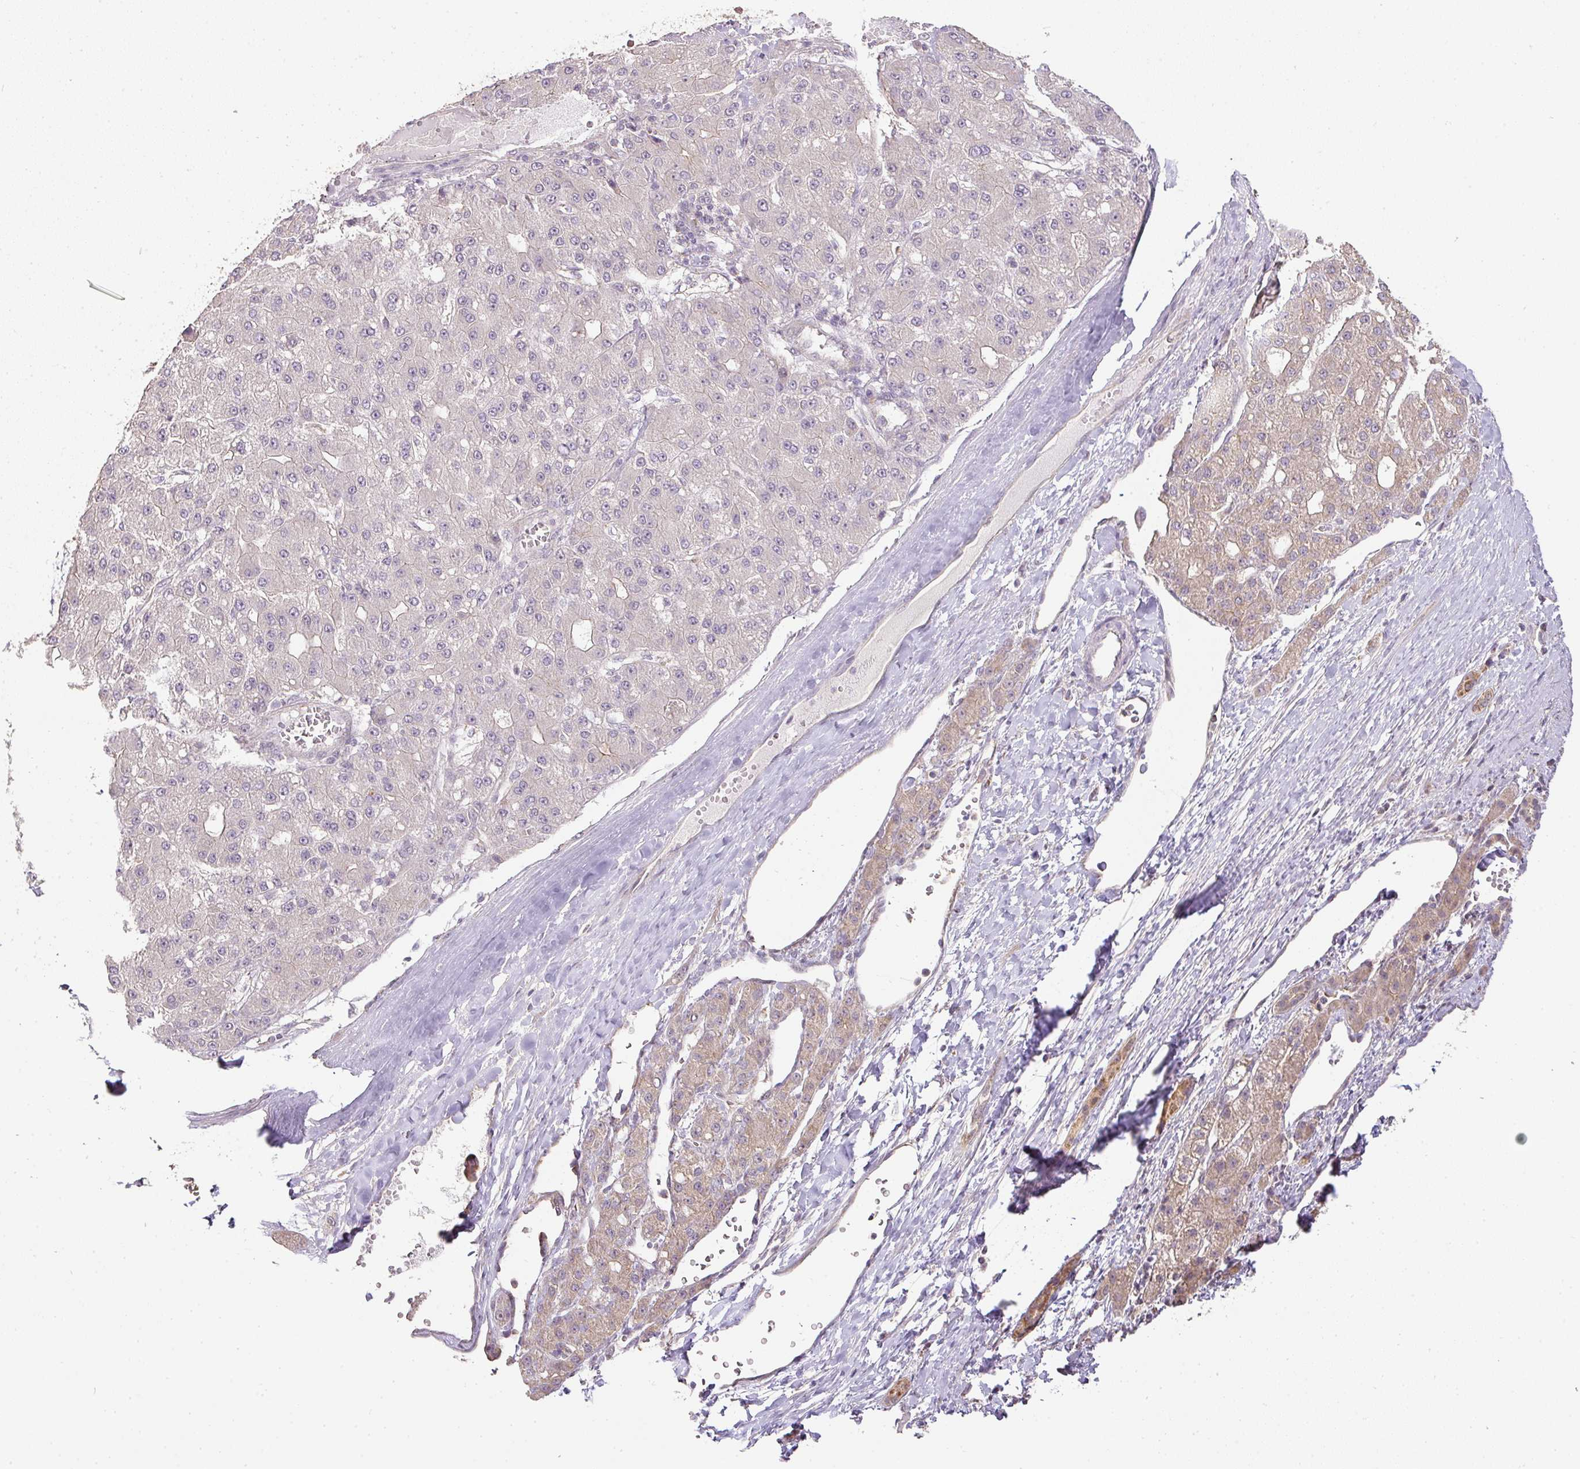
{"staining": {"intensity": "negative", "quantity": "none", "location": "none"}, "tissue": "liver cancer", "cell_type": "Tumor cells", "image_type": "cancer", "snomed": [{"axis": "morphology", "description": "Carcinoma, Hepatocellular, NOS"}, {"axis": "topography", "description": "Liver"}], "caption": "Immunohistochemical staining of human hepatocellular carcinoma (liver) reveals no significant staining in tumor cells.", "gene": "MYOM2", "patient": {"sex": "male", "age": 67}}